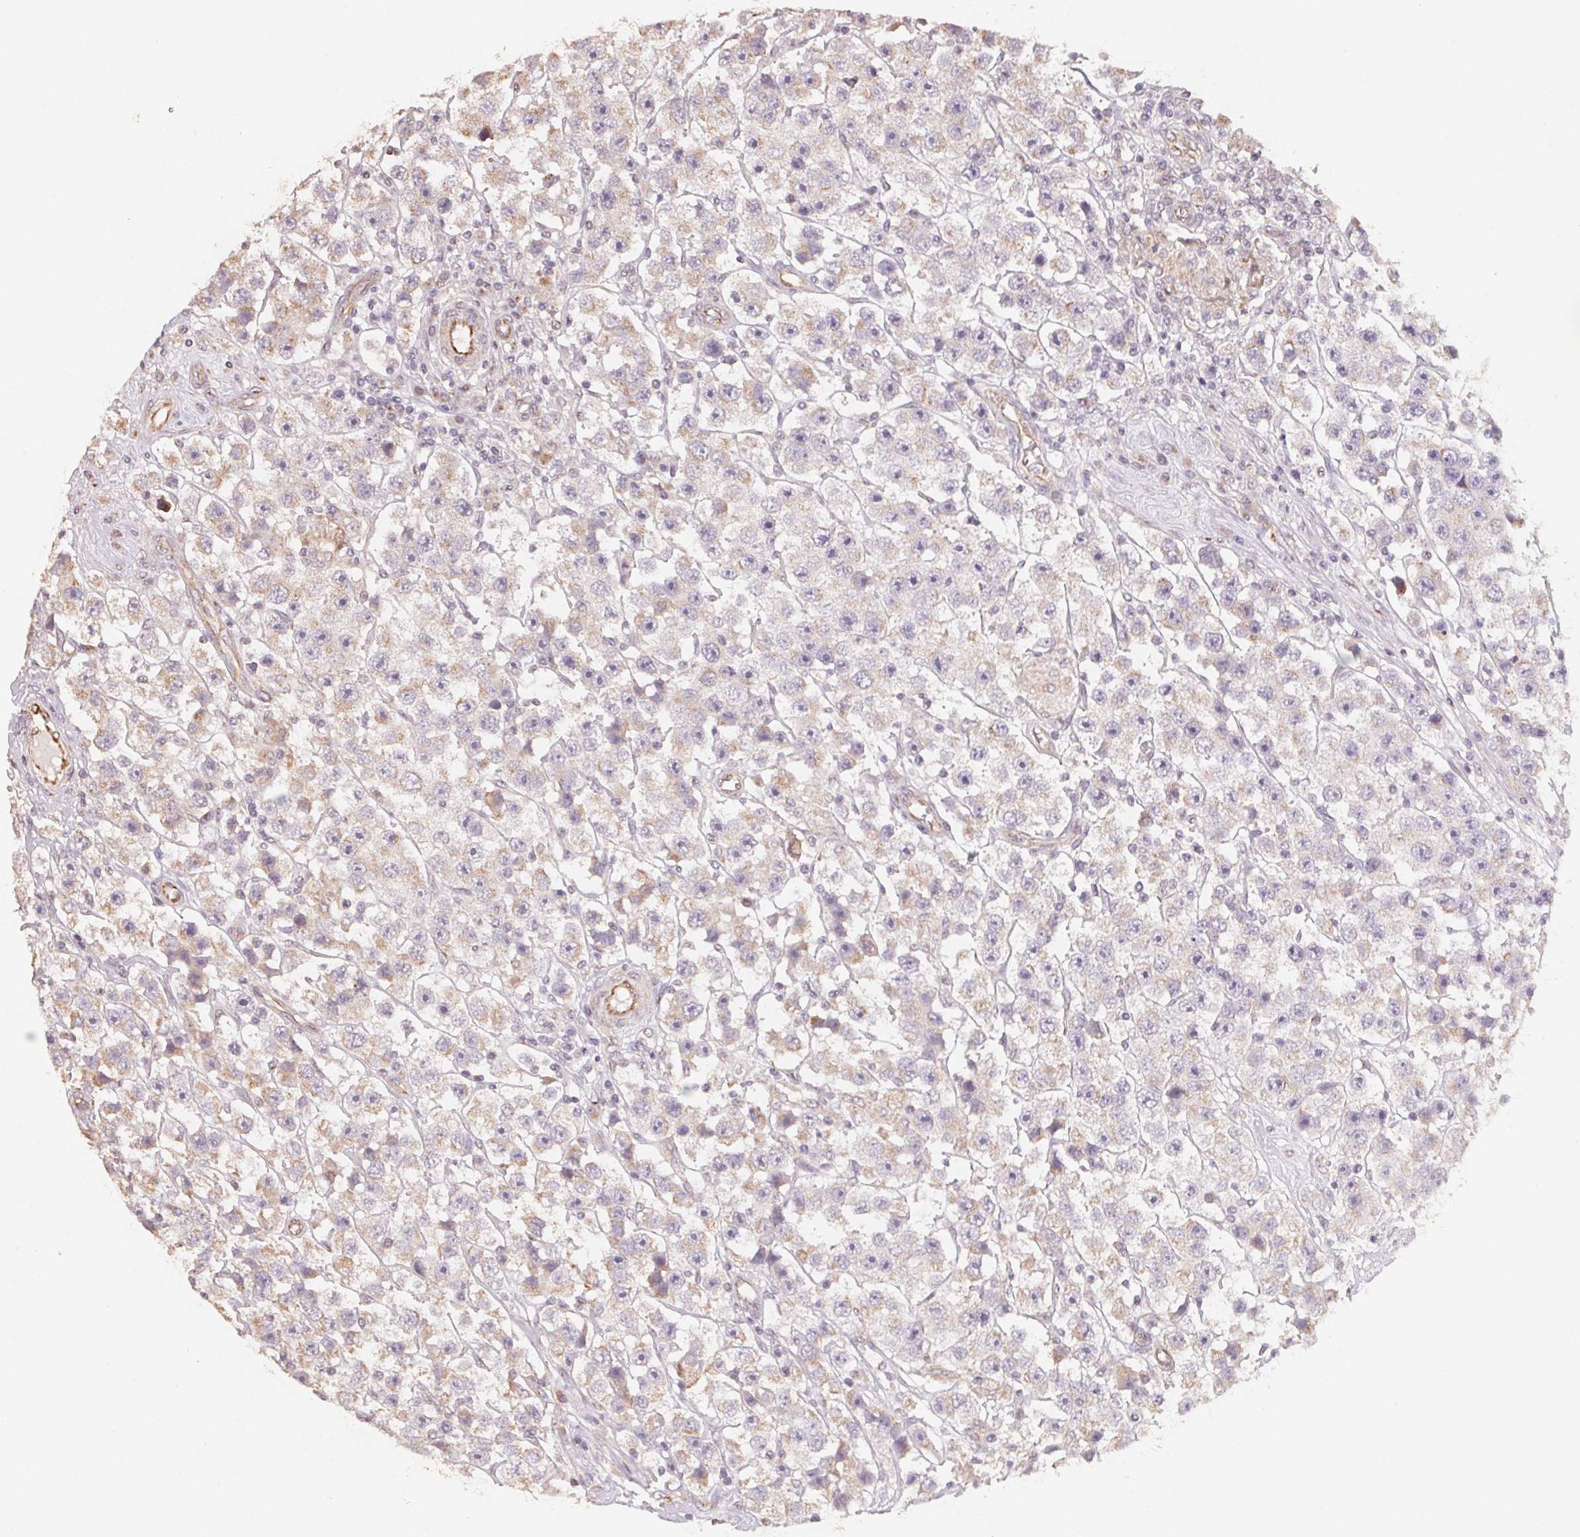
{"staining": {"intensity": "weak", "quantity": "25%-75%", "location": "cytoplasmic/membranous"}, "tissue": "testis cancer", "cell_type": "Tumor cells", "image_type": "cancer", "snomed": [{"axis": "morphology", "description": "Seminoma, NOS"}, {"axis": "topography", "description": "Testis"}], "caption": "Brown immunohistochemical staining in human testis seminoma exhibits weak cytoplasmic/membranous positivity in about 25%-75% of tumor cells.", "gene": "TSPAN12", "patient": {"sex": "male", "age": 45}}